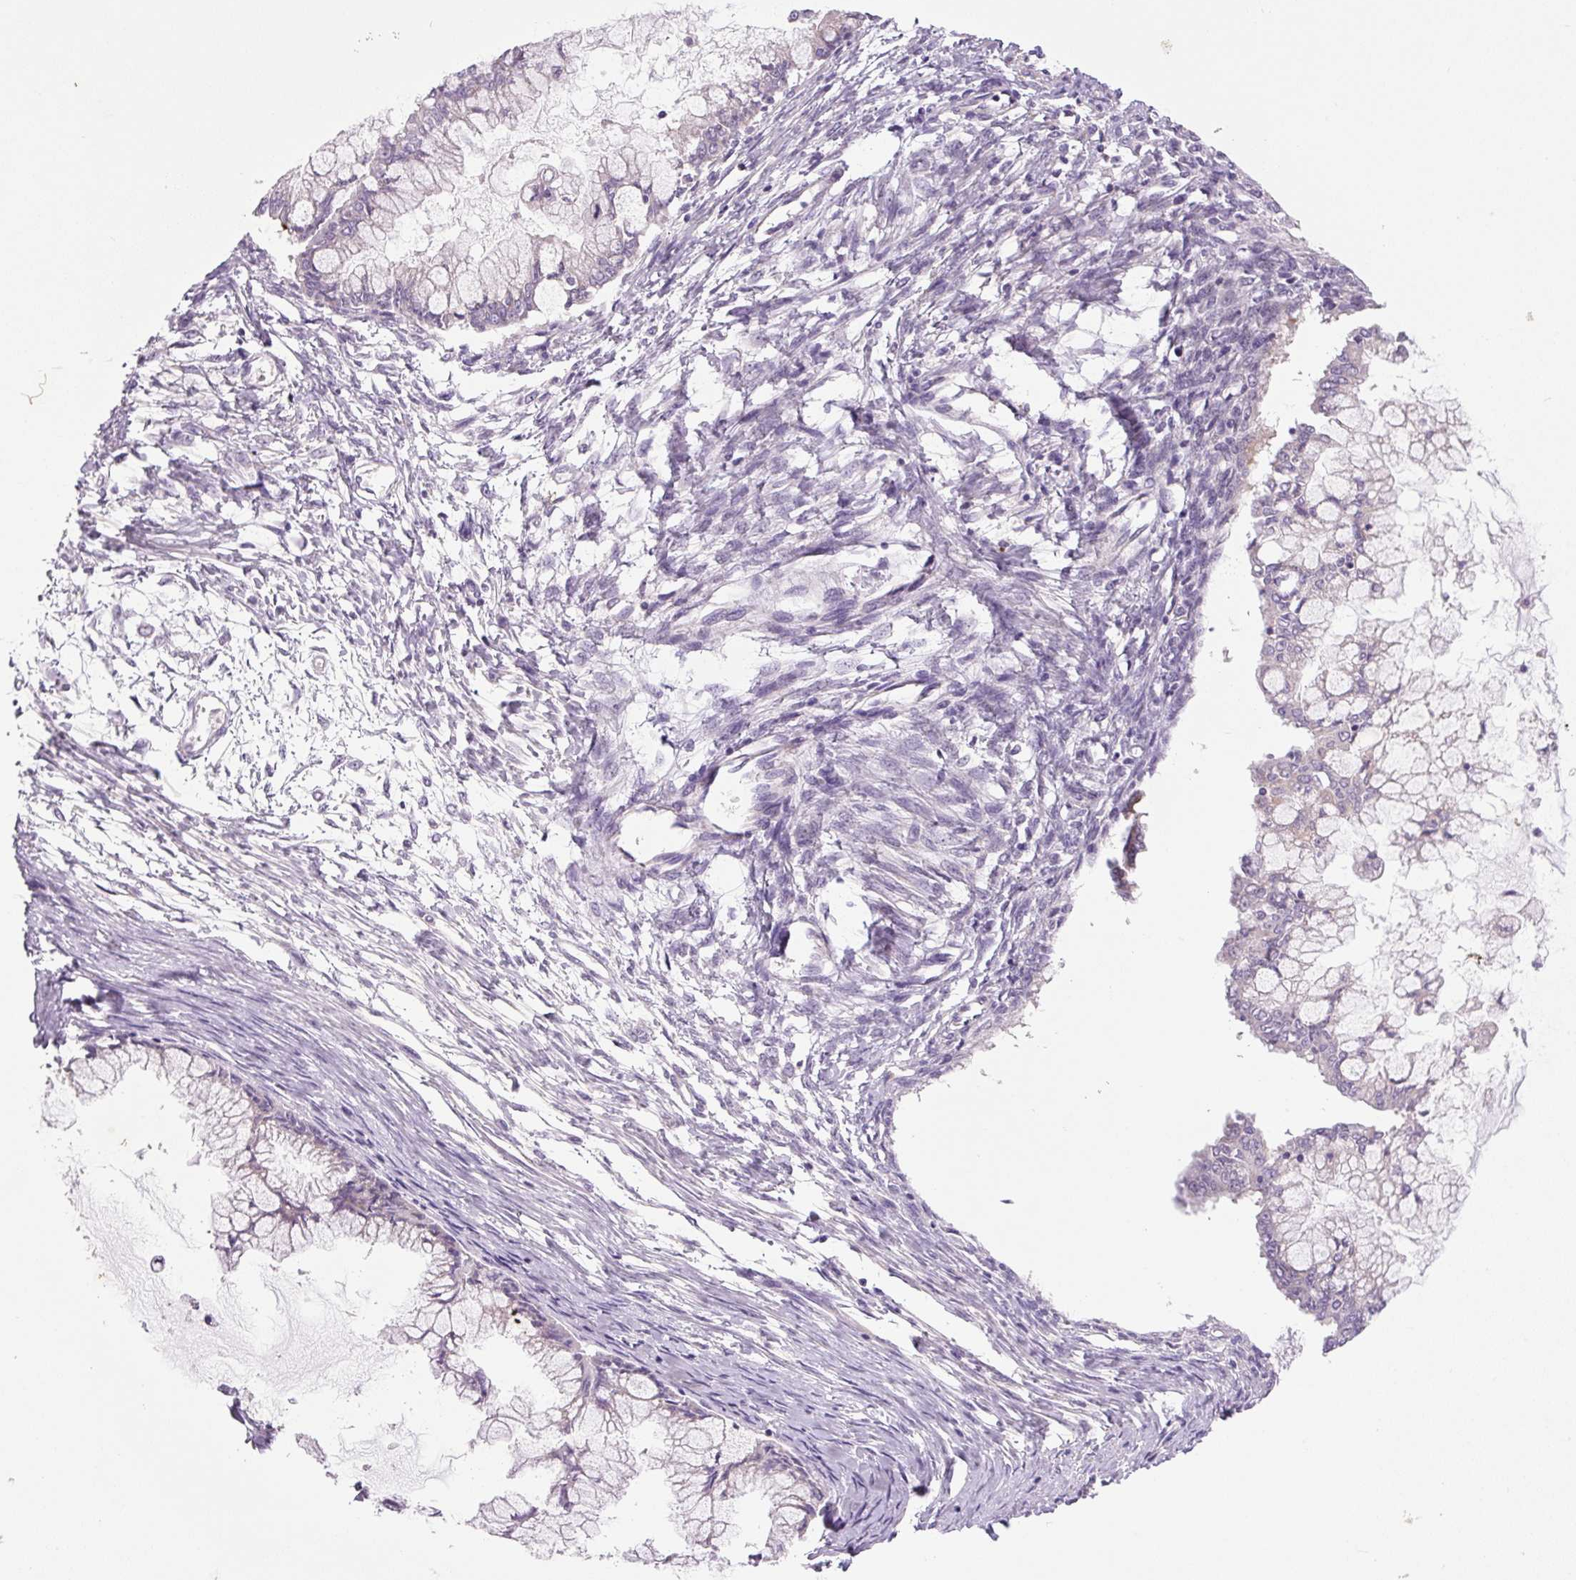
{"staining": {"intensity": "negative", "quantity": "none", "location": "none"}, "tissue": "ovarian cancer", "cell_type": "Tumor cells", "image_type": "cancer", "snomed": [{"axis": "morphology", "description": "Cystadenocarcinoma, mucinous, NOS"}, {"axis": "topography", "description": "Ovary"}], "caption": "Immunohistochemical staining of human ovarian mucinous cystadenocarcinoma displays no significant staining in tumor cells.", "gene": "TMEM100", "patient": {"sex": "female", "age": 34}}